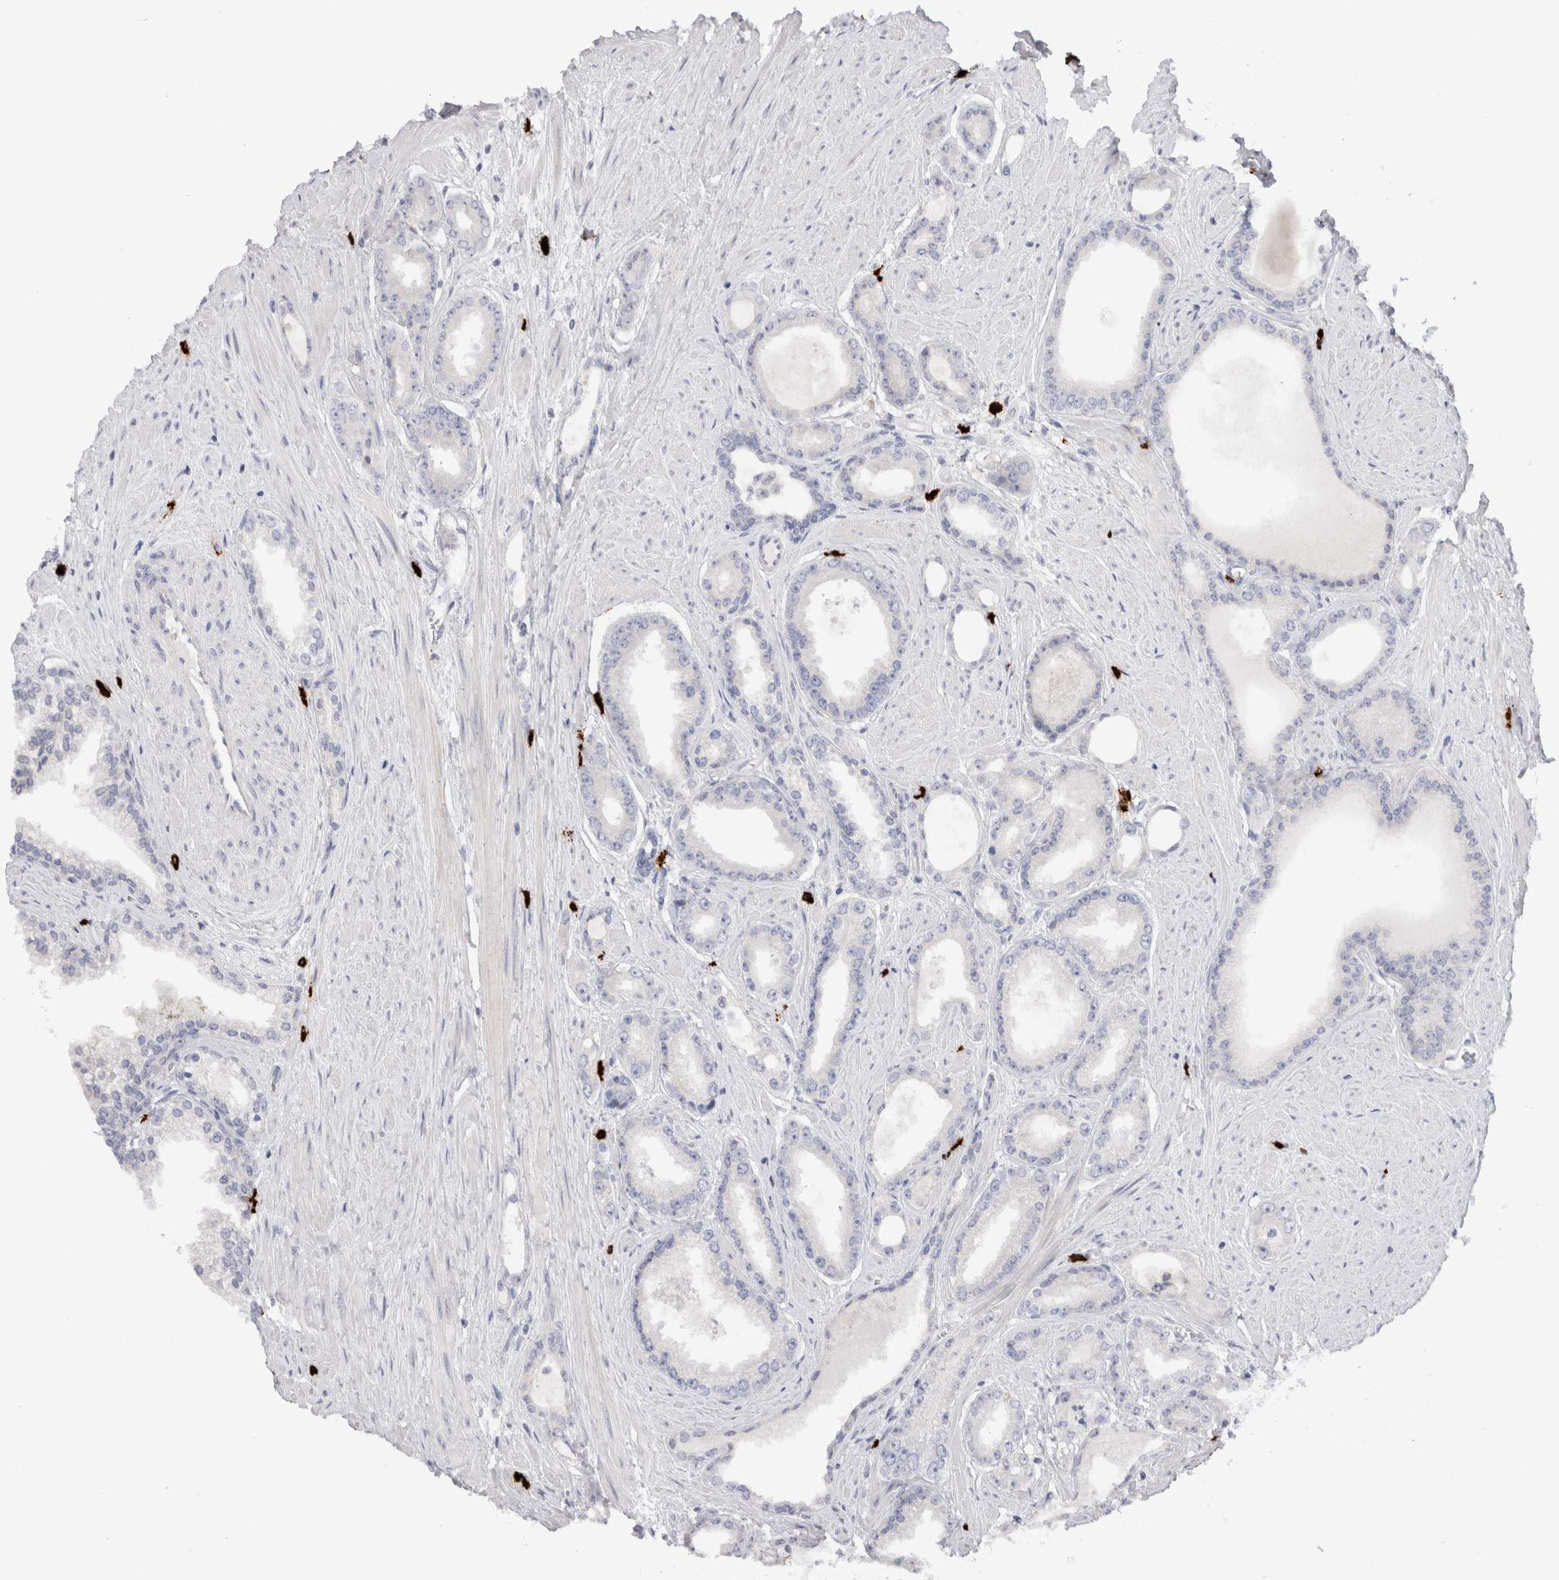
{"staining": {"intensity": "negative", "quantity": "none", "location": "none"}, "tissue": "prostate cancer", "cell_type": "Tumor cells", "image_type": "cancer", "snomed": [{"axis": "morphology", "description": "Adenocarcinoma, Low grade"}, {"axis": "topography", "description": "Prostate"}], "caption": "Prostate low-grade adenocarcinoma was stained to show a protein in brown. There is no significant staining in tumor cells.", "gene": "SPINK2", "patient": {"sex": "male", "age": 62}}